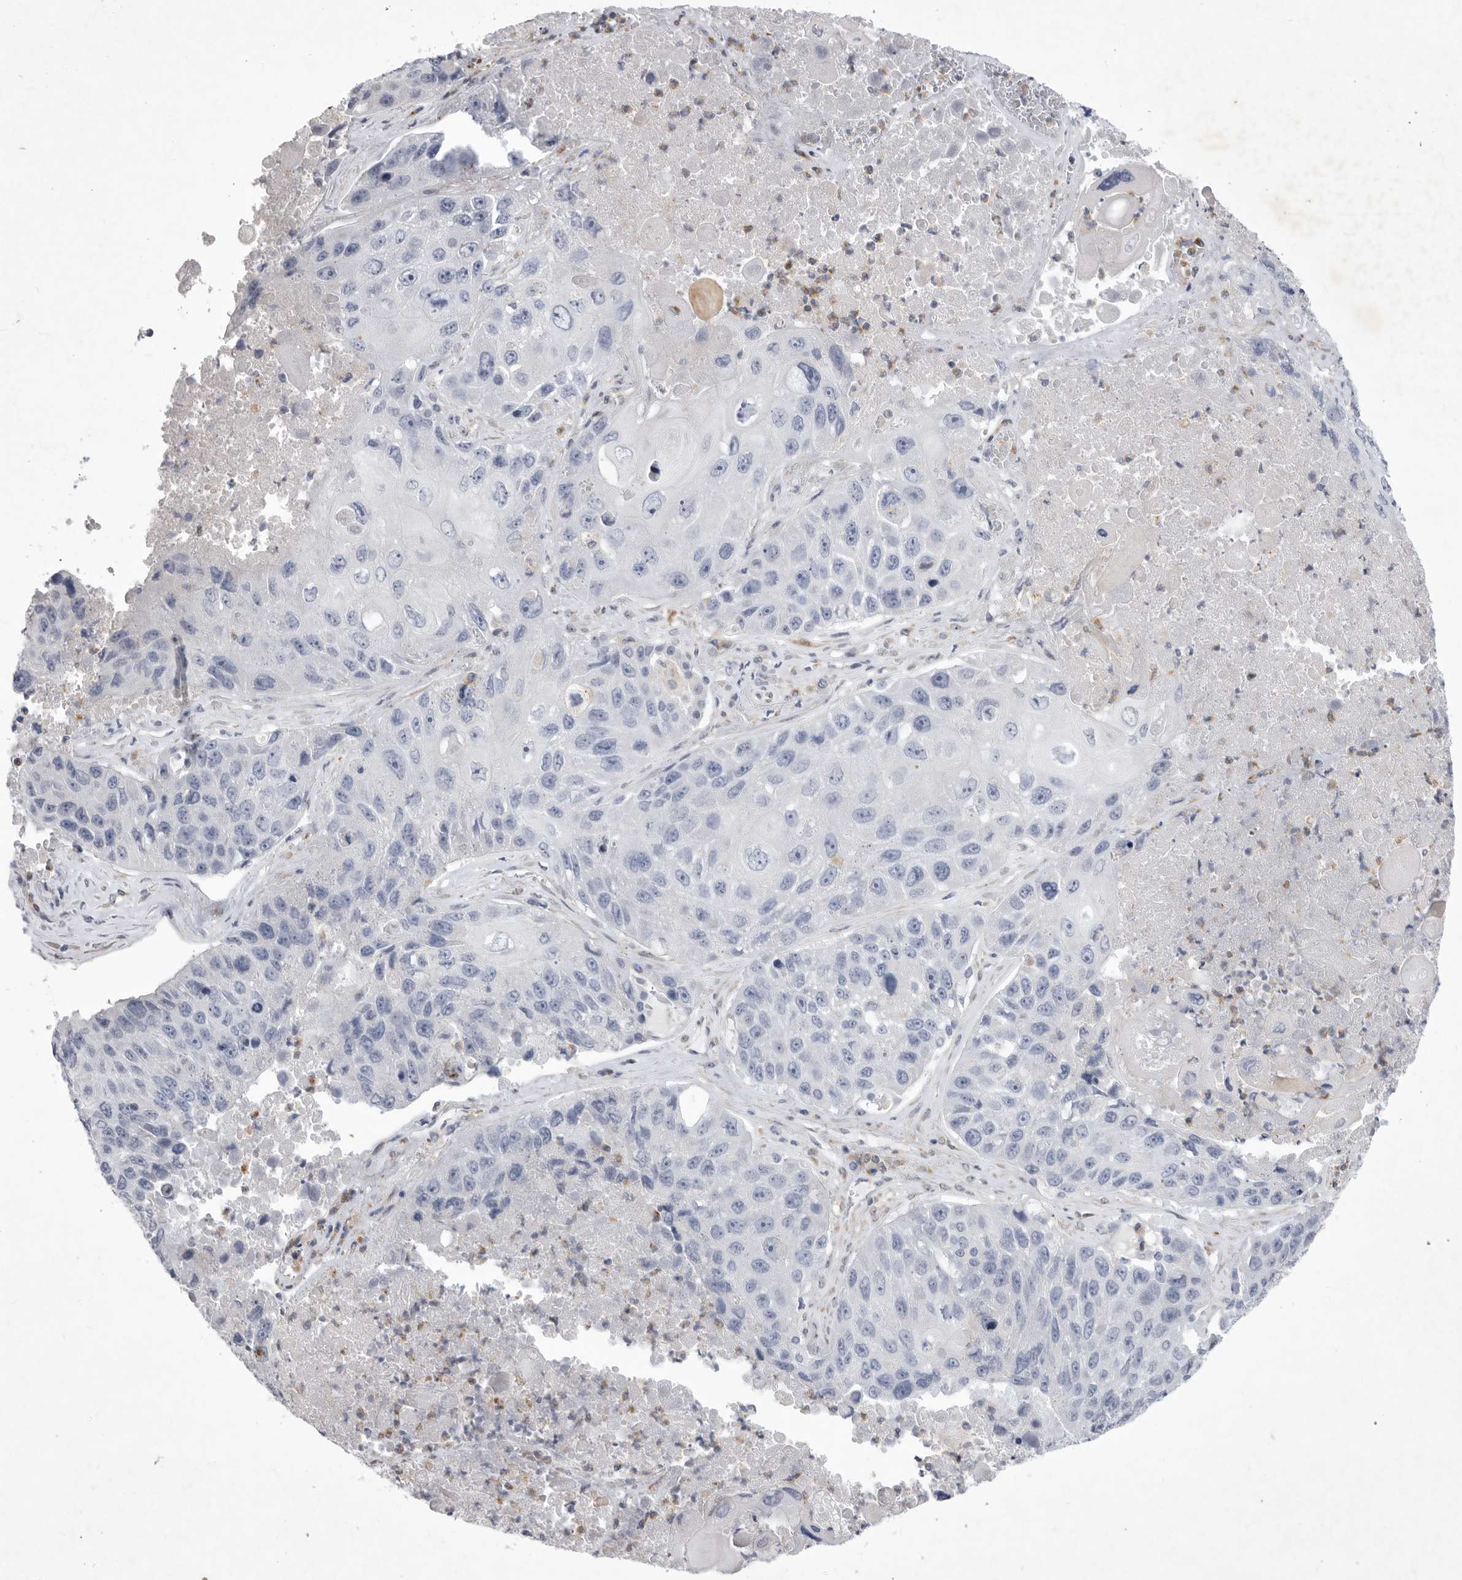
{"staining": {"intensity": "negative", "quantity": "none", "location": "none"}, "tissue": "lung cancer", "cell_type": "Tumor cells", "image_type": "cancer", "snomed": [{"axis": "morphology", "description": "Squamous cell carcinoma, NOS"}, {"axis": "topography", "description": "Lung"}], "caption": "This is a micrograph of immunohistochemistry (IHC) staining of lung cancer, which shows no expression in tumor cells.", "gene": "SIGLEC10", "patient": {"sex": "male", "age": 61}}